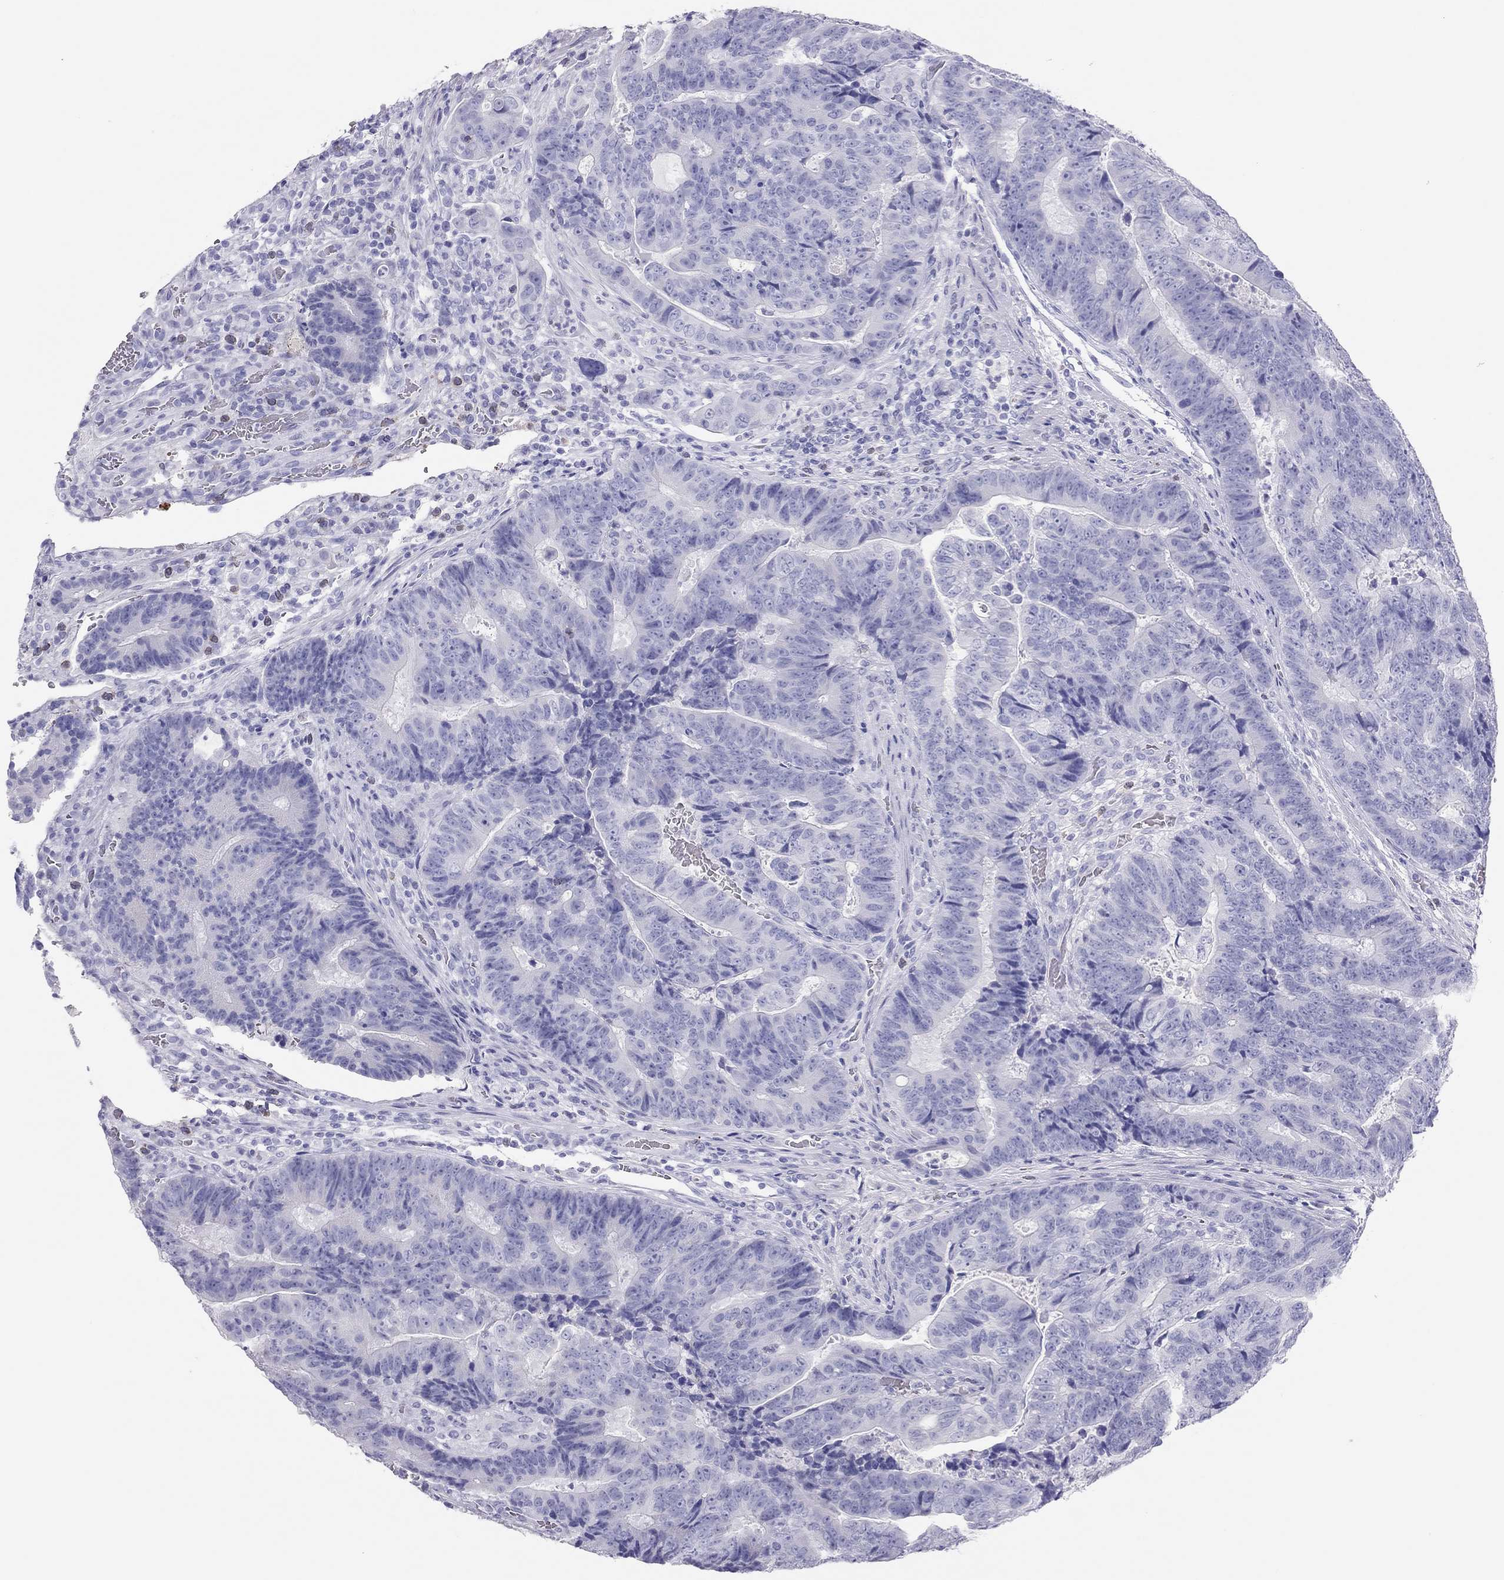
{"staining": {"intensity": "negative", "quantity": "none", "location": "none"}, "tissue": "colorectal cancer", "cell_type": "Tumor cells", "image_type": "cancer", "snomed": [{"axis": "morphology", "description": "Adenocarcinoma, NOS"}, {"axis": "topography", "description": "Colon"}], "caption": "This is an immunohistochemistry (IHC) image of human colorectal adenocarcinoma. There is no staining in tumor cells.", "gene": "TSHB", "patient": {"sex": "female", "age": 48}}